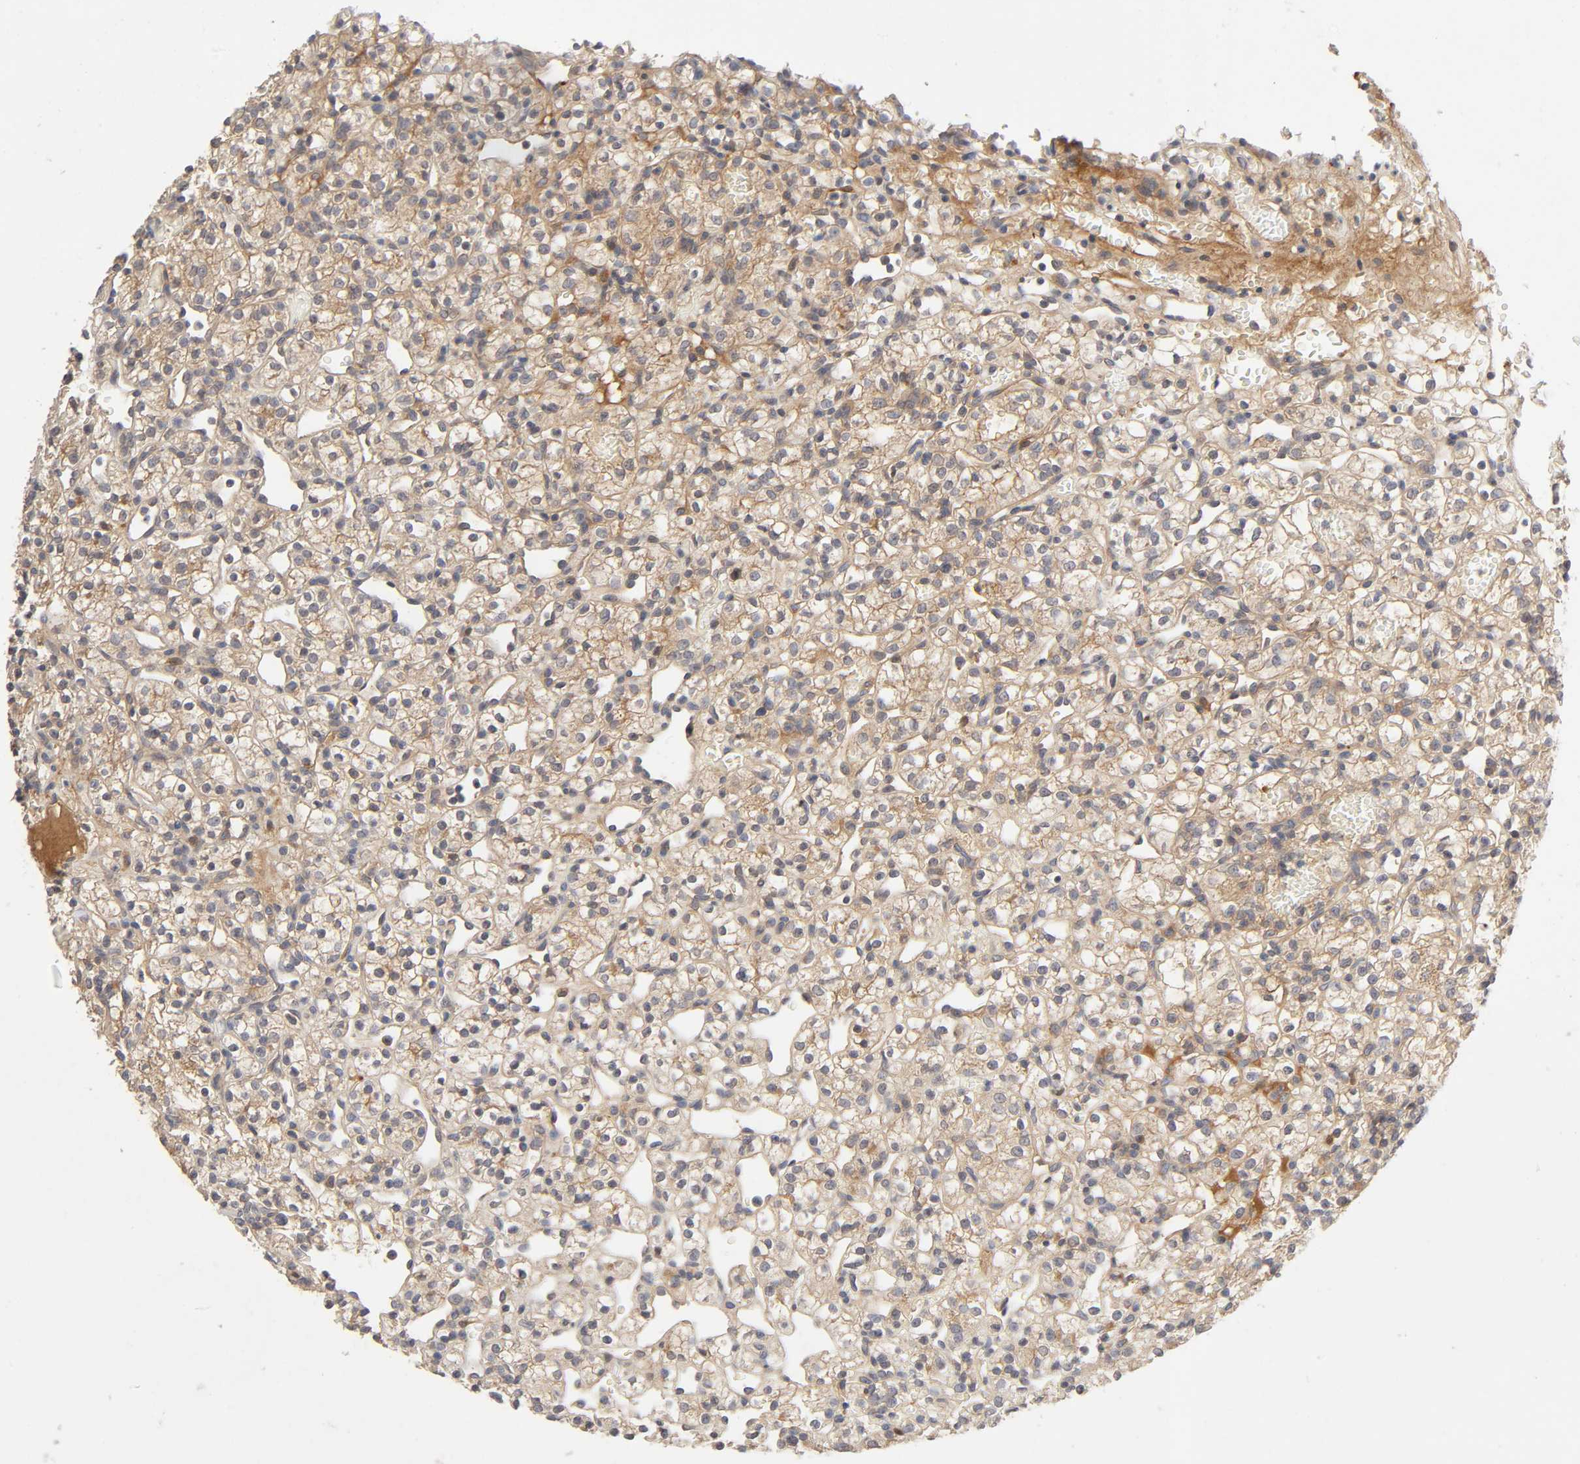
{"staining": {"intensity": "moderate", "quantity": ">75%", "location": "cytoplasmic/membranous"}, "tissue": "renal cancer", "cell_type": "Tumor cells", "image_type": "cancer", "snomed": [{"axis": "morphology", "description": "Adenocarcinoma, NOS"}, {"axis": "topography", "description": "Kidney"}], "caption": "There is medium levels of moderate cytoplasmic/membranous positivity in tumor cells of adenocarcinoma (renal), as demonstrated by immunohistochemical staining (brown color).", "gene": "CPB2", "patient": {"sex": "female", "age": 60}}